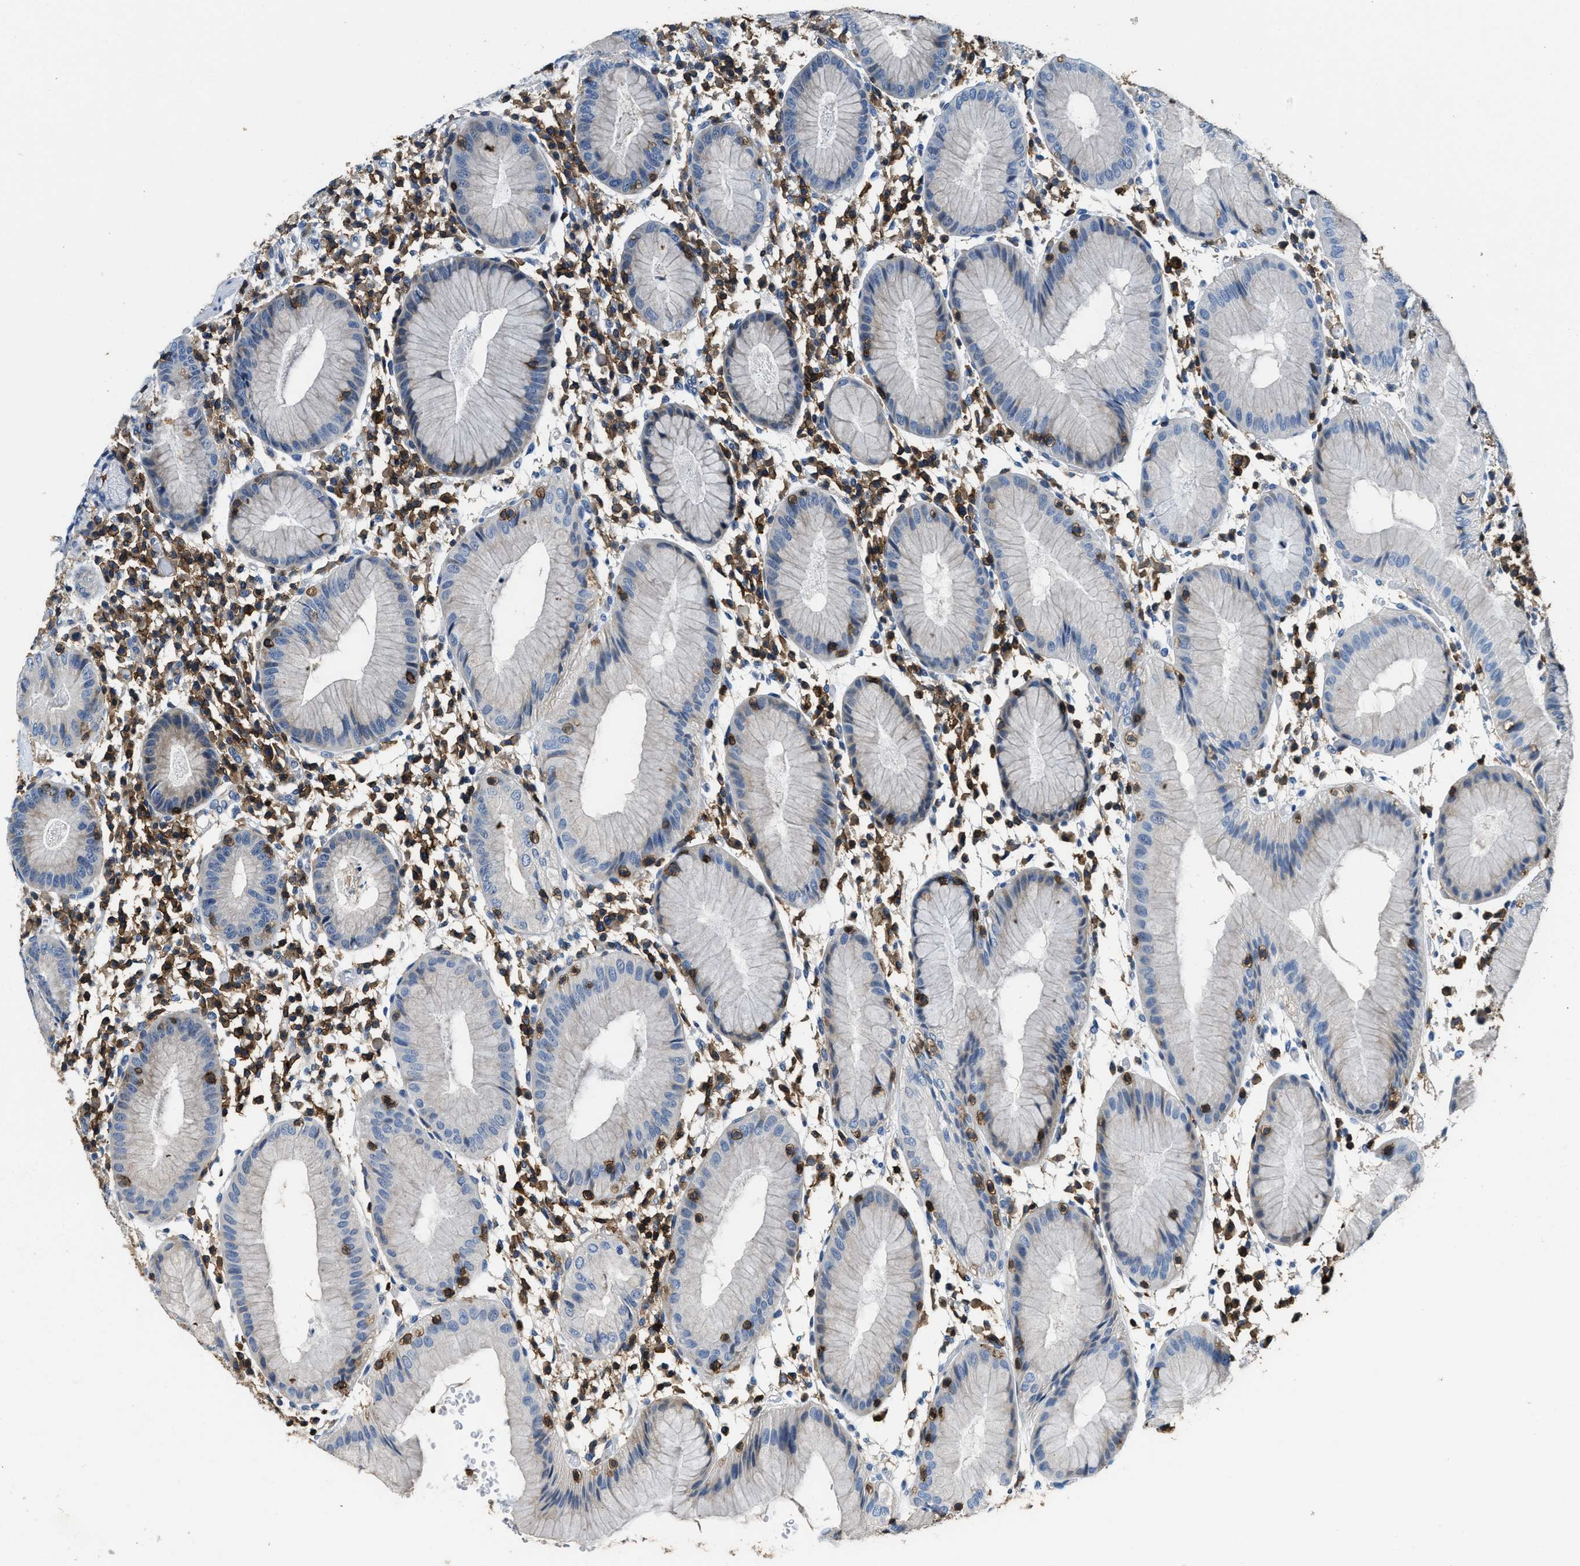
{"staining": {"intensity": "weak", "quantity": "<25%", "location": "cytoplasmic/membranous"}, "tissue": "stomach", "cell_type": "Glandular cells", "image_type": "normal", "snomed": [{"axis": "morphology", "description": "Normal tissue, NOS"}, {"axis": "topography", "description": "Stomach"}, {"axis": "topography", "description": "Stomach, lower"}], "caption": "Immunohistochemistry (IHC) histopathology image of benign stomach stained for a protein (brown), which shows no staining in glandular cells.", "gene": "MYO1G", "patient": {"sex": "female", "age": 75}}